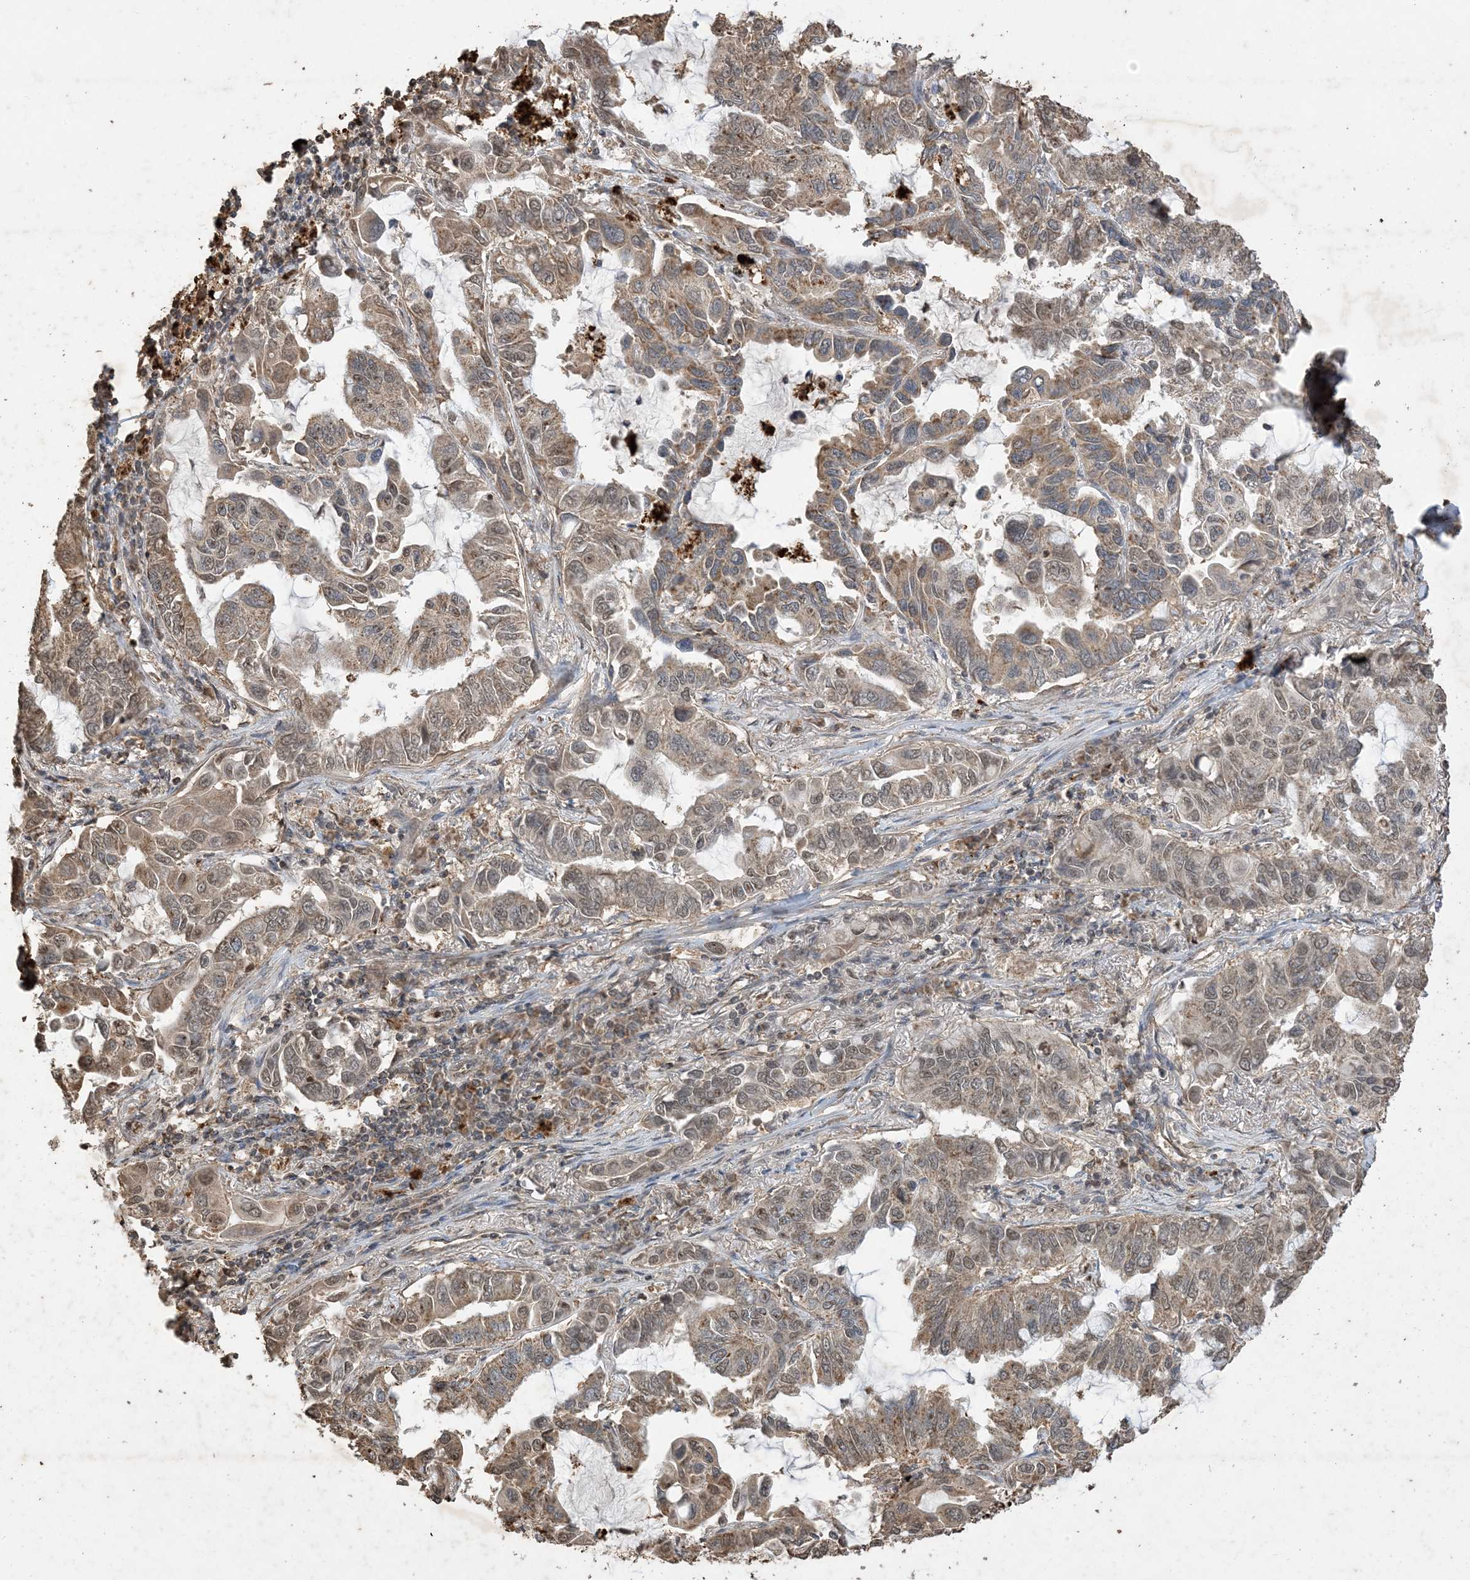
{"staining": {"intensity": "moderate", "quantity": ">75%", "location": "cytoplasmic/membranous"}, "tissue": "lung cancer", "cell_type": "Tumor cells", "image_type": "cancer", "snomed": [{"axis": "morphology", "description": "Adenocarcinoma, NOS"}, {"axis": "topography", "description": "Lung"}], "caption": "Immunohistochemistry of human lung cancer (adenocarcinoma) demonstrates medium levels of moderate cytoplasmic/membranous staining in about >75% of tumor cells.", "gene": "HPS4", "patient": {"sex": "male", "age": 64}}